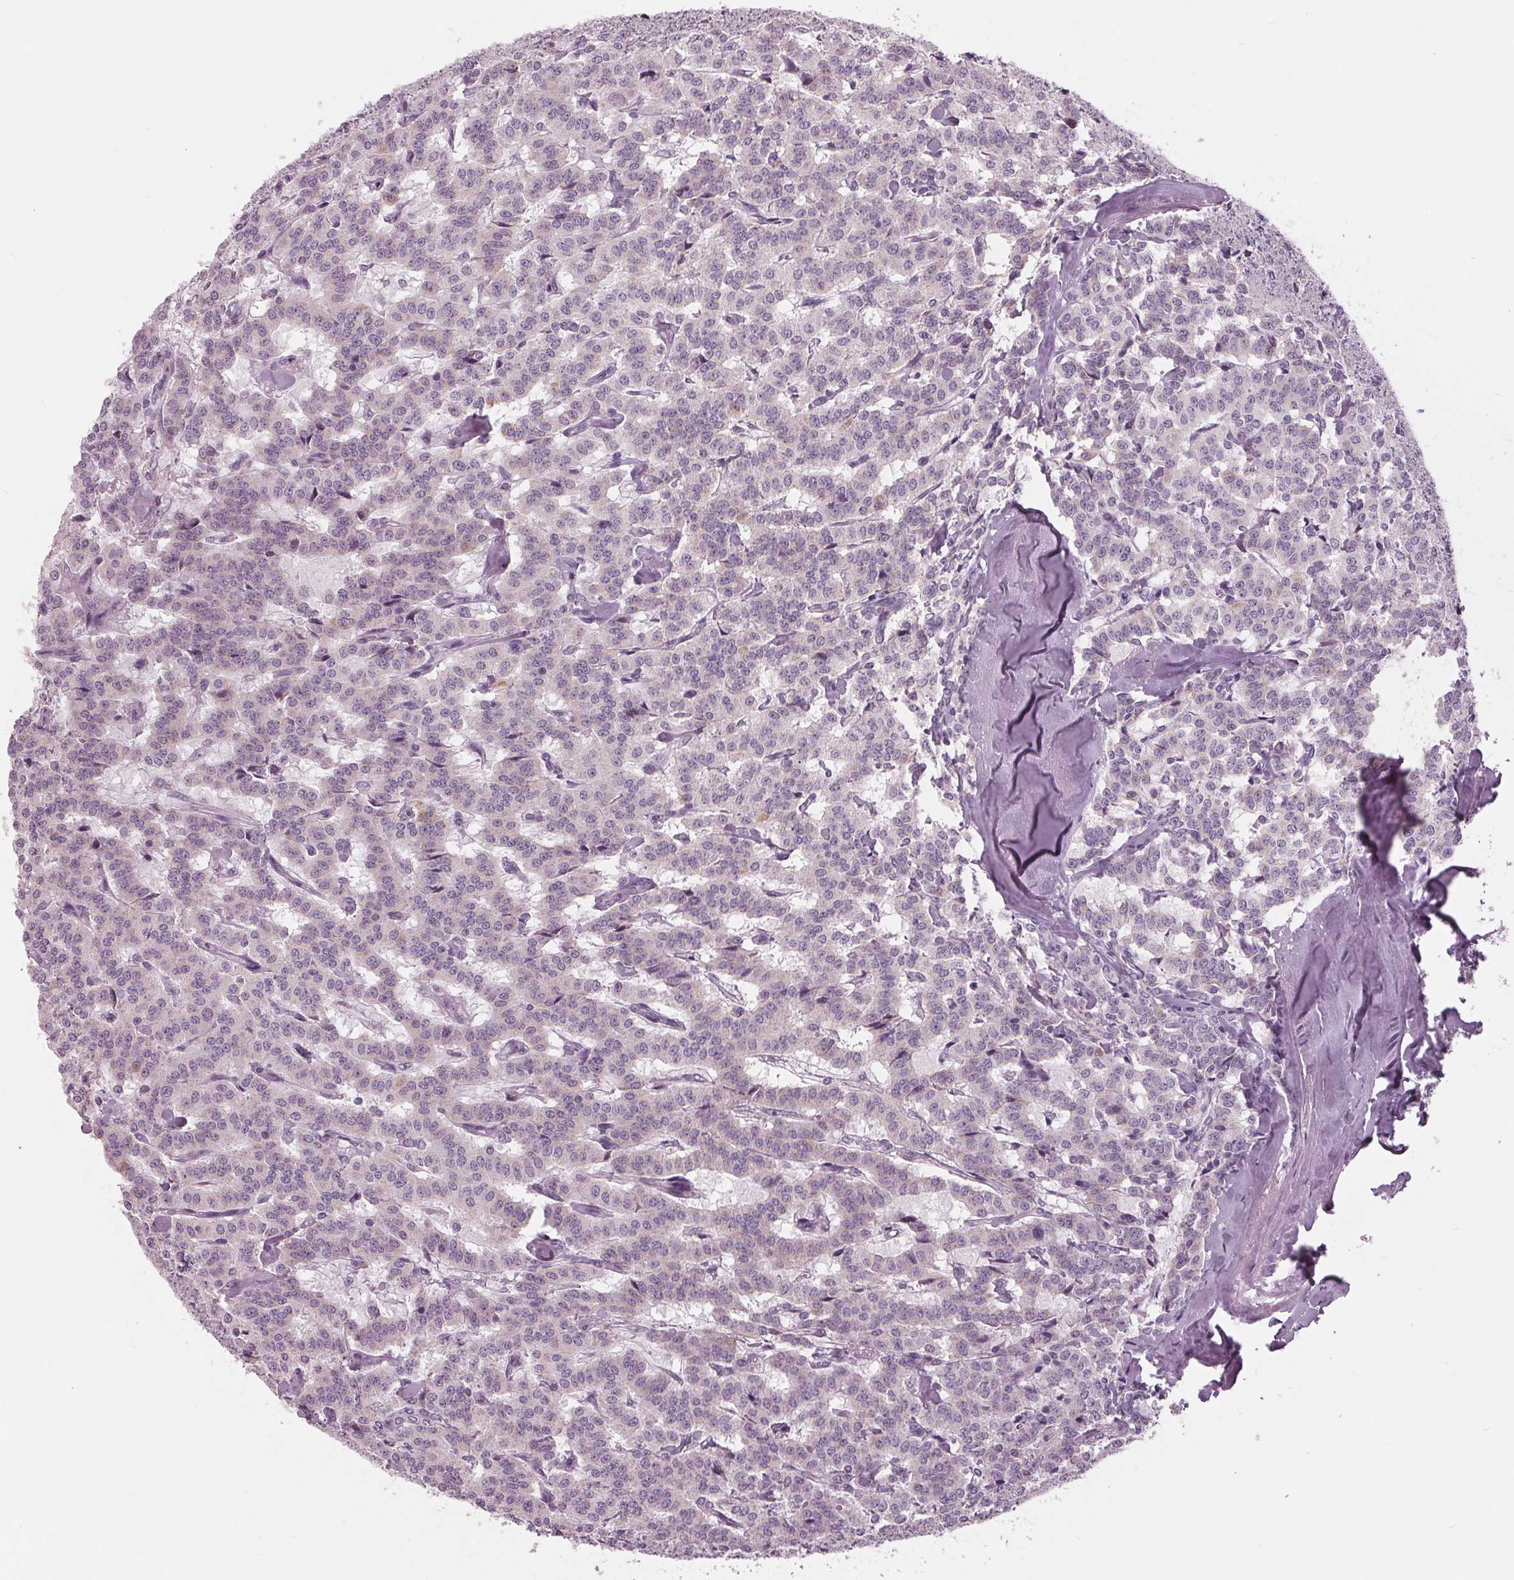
{"staining": {"intensity": "negative", "quantity": "none", "location": "none"}, "tissue": "carcinoid", "cell_type": "Tumor cells", "image_type": "cancer", "snomed": [{"axis": "morphology", "description": "Carcinoid, malignant, NOS"}, {"axis": "topography", "description": "Lung"}], "caption": "IHC image of neoplastic tissue: carcinoid (malignant) stained with DAB (3,3'-diaminobenzidine) shows no significant protein expression in tumor cells.", "gene": "SAMD4A", "patient": {"sex": "female", "age": 46}}